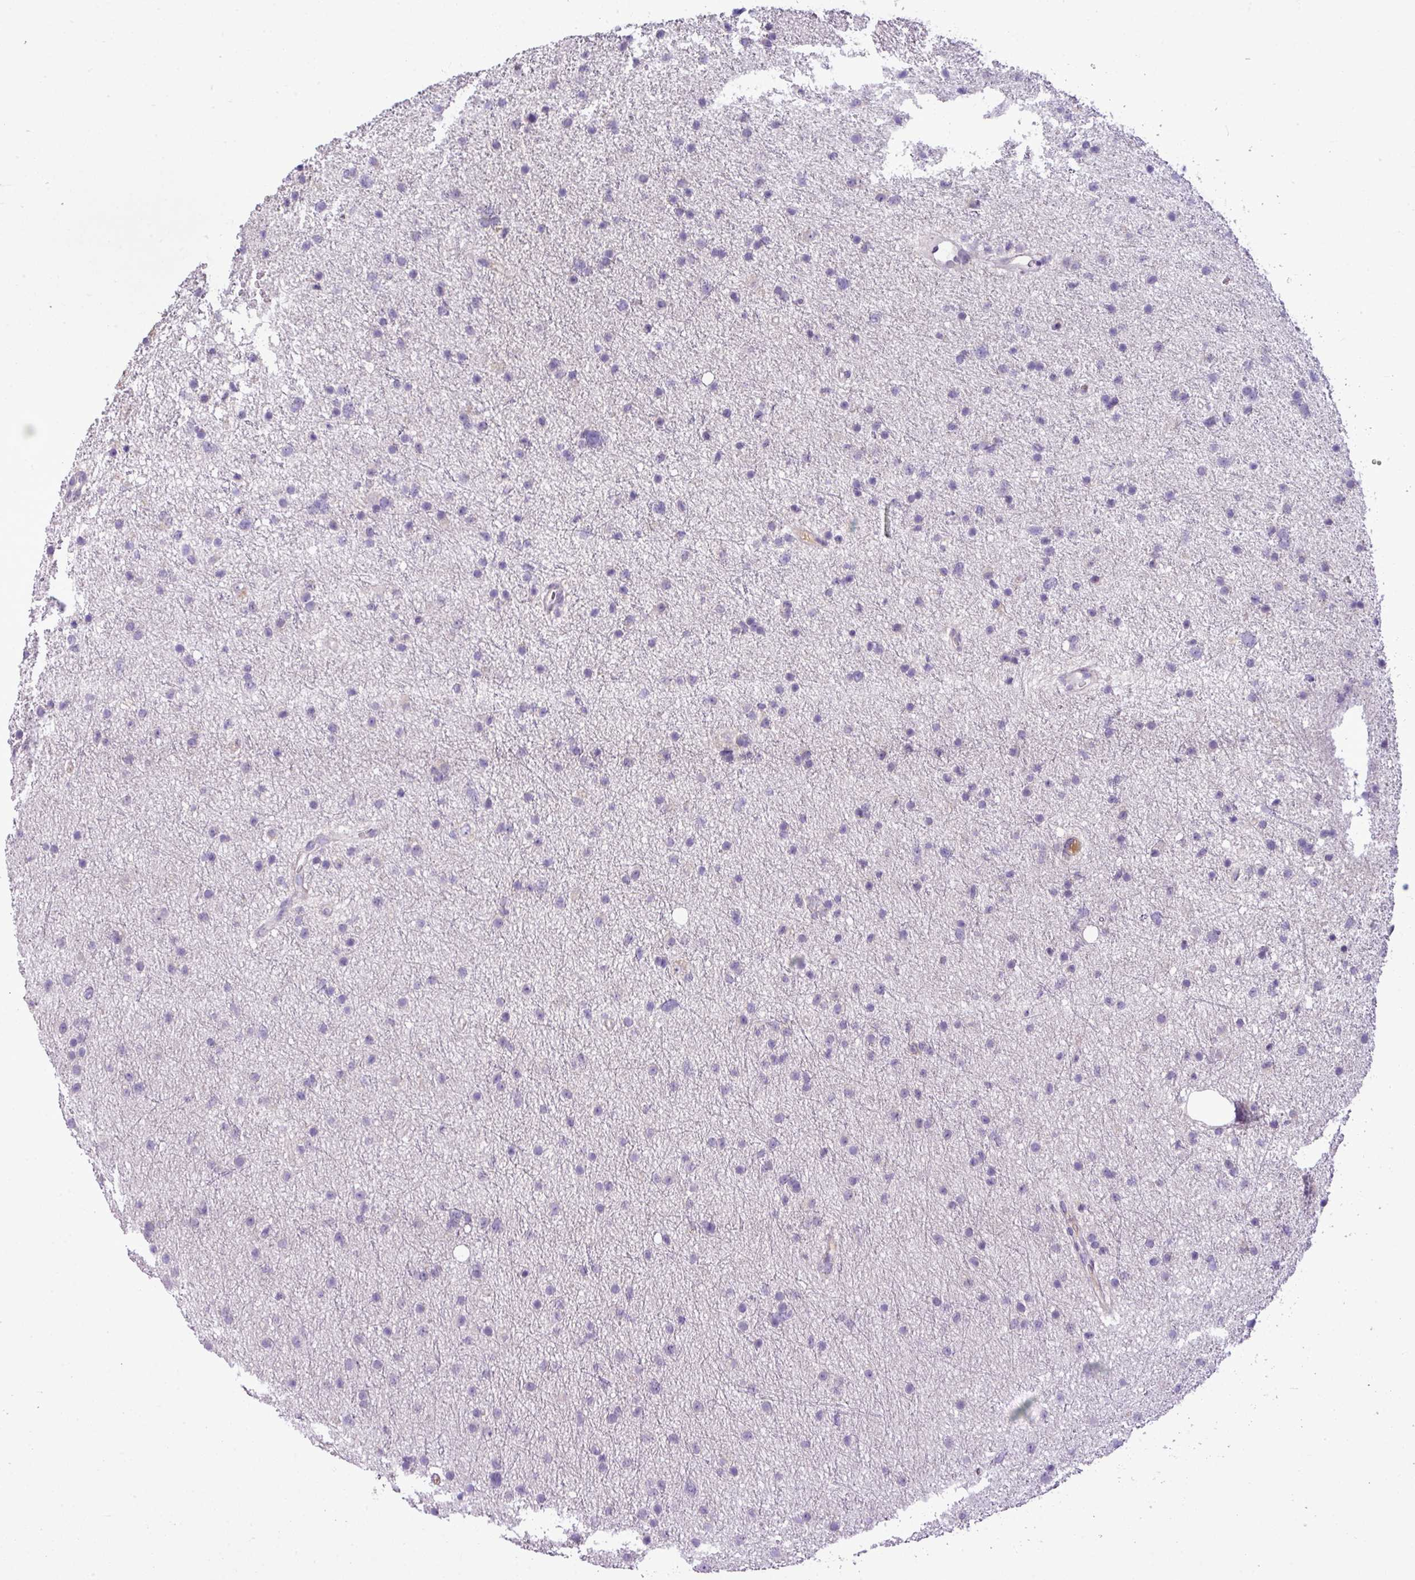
{"staining": {"intensity": "negative", "quantity": "none", "location": "none"}, "tissue": "glioma", "cell_type": "Tumor cells", "image_type": "cancer", "snomed": [{"axis": "morphology", "description": "Glioma, malignant, Low grade"}, {"axis": "topography", "description": "Cerebral cortex"}], "caption": "This is a photomicrograph of immunohistochemistry (IHC) staining of low-grade glioma (malignant), which shows no expression in tumor cells.", "gene": "IL17A", "patient": {"sex": "female", "age": 39}}